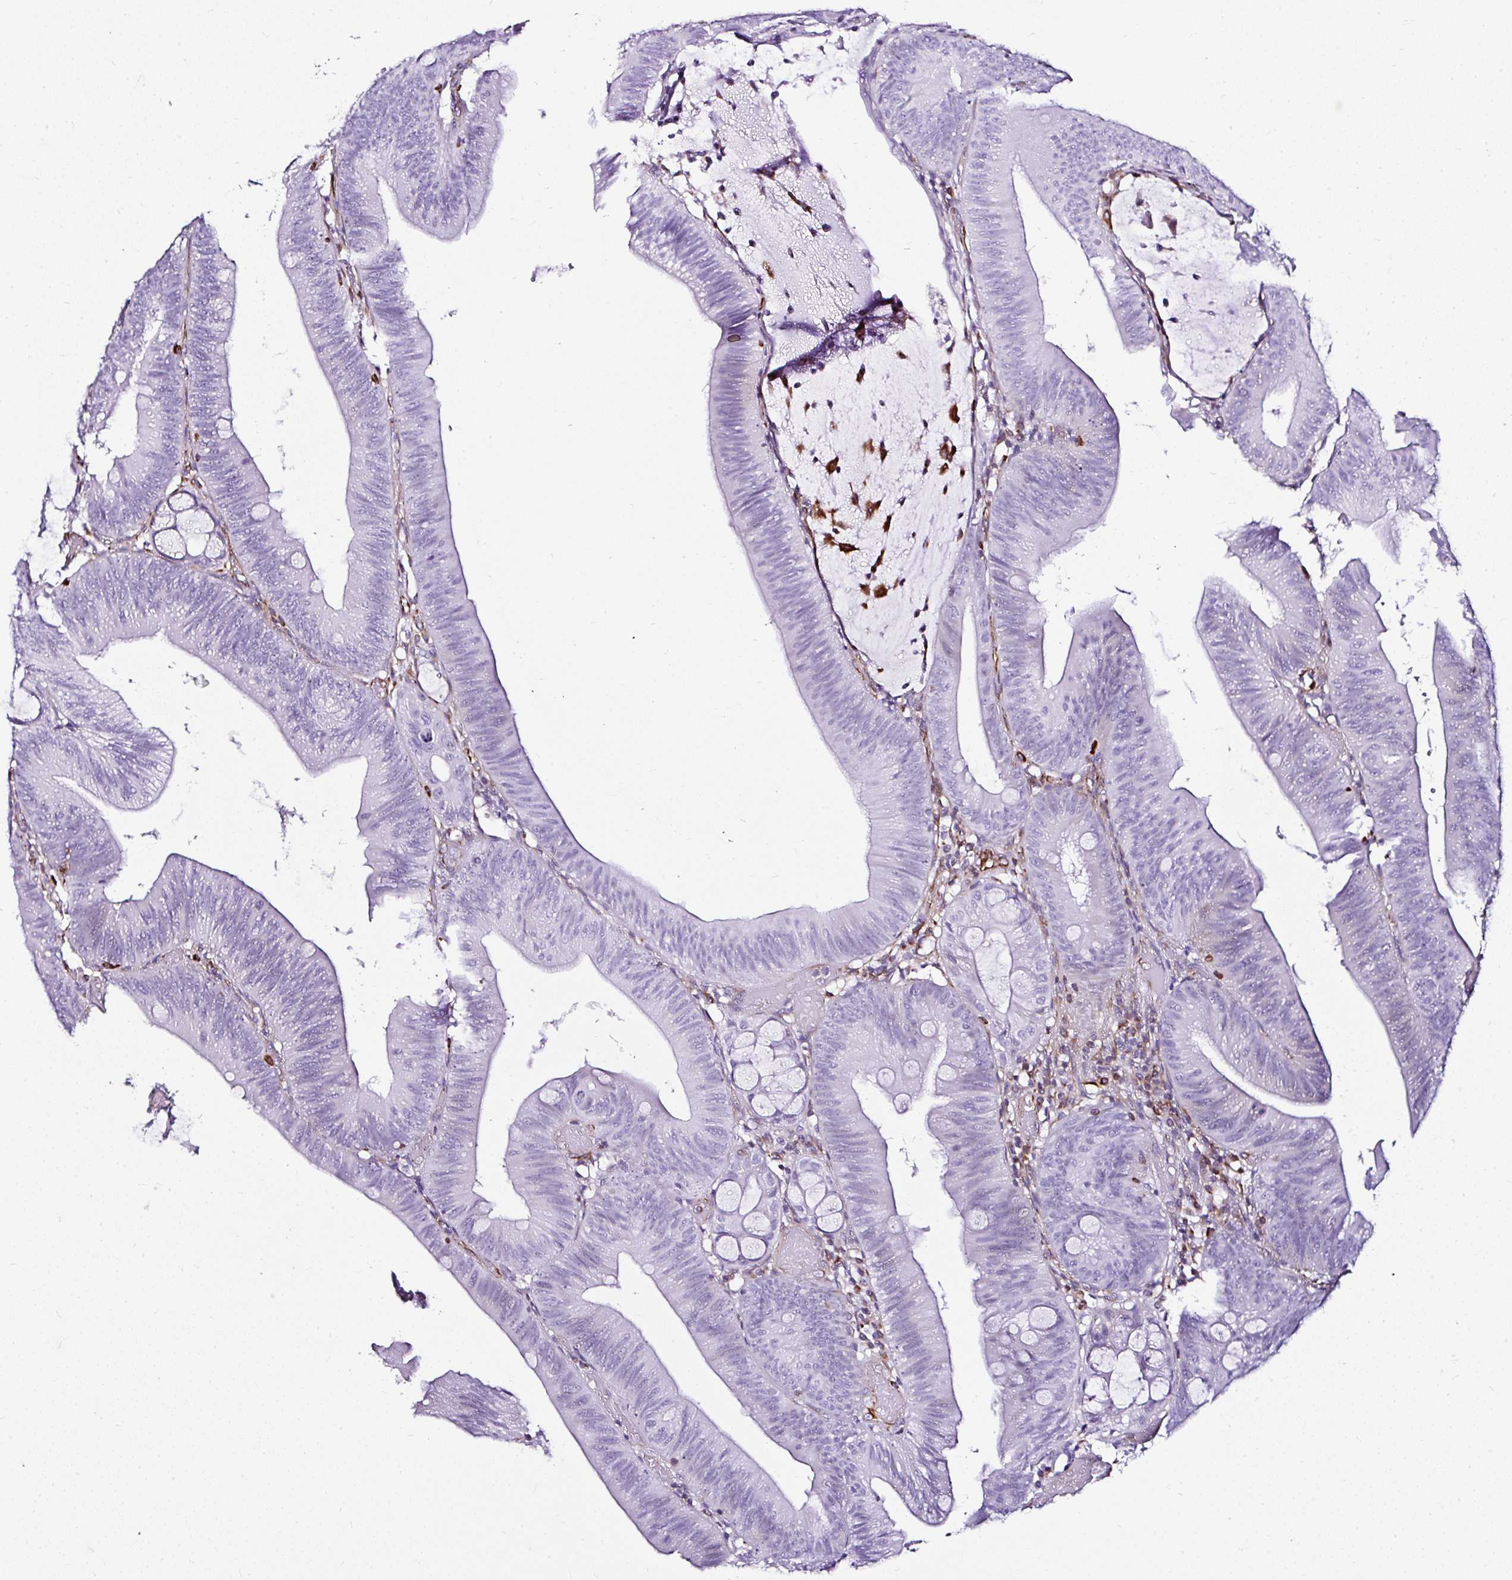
{"staining": {"intensity": "negative", "quantity": "none", "location": "none"}, "tissue": "colorectal cancer", "cell_type": "Tumor cells", "image_type": "cancer", "snomed": [{"axis": "morphology", "description": "Adenocarcinoma, NOS"}, {"axis": "topography", "description": "Colon"}], "caption": "This is an IHC image of human colorectal adenocarcinoma. There is no expression in tumor cells.", "gene": "DEPDC5", "patient": {"sex": "male", "age": 84}}